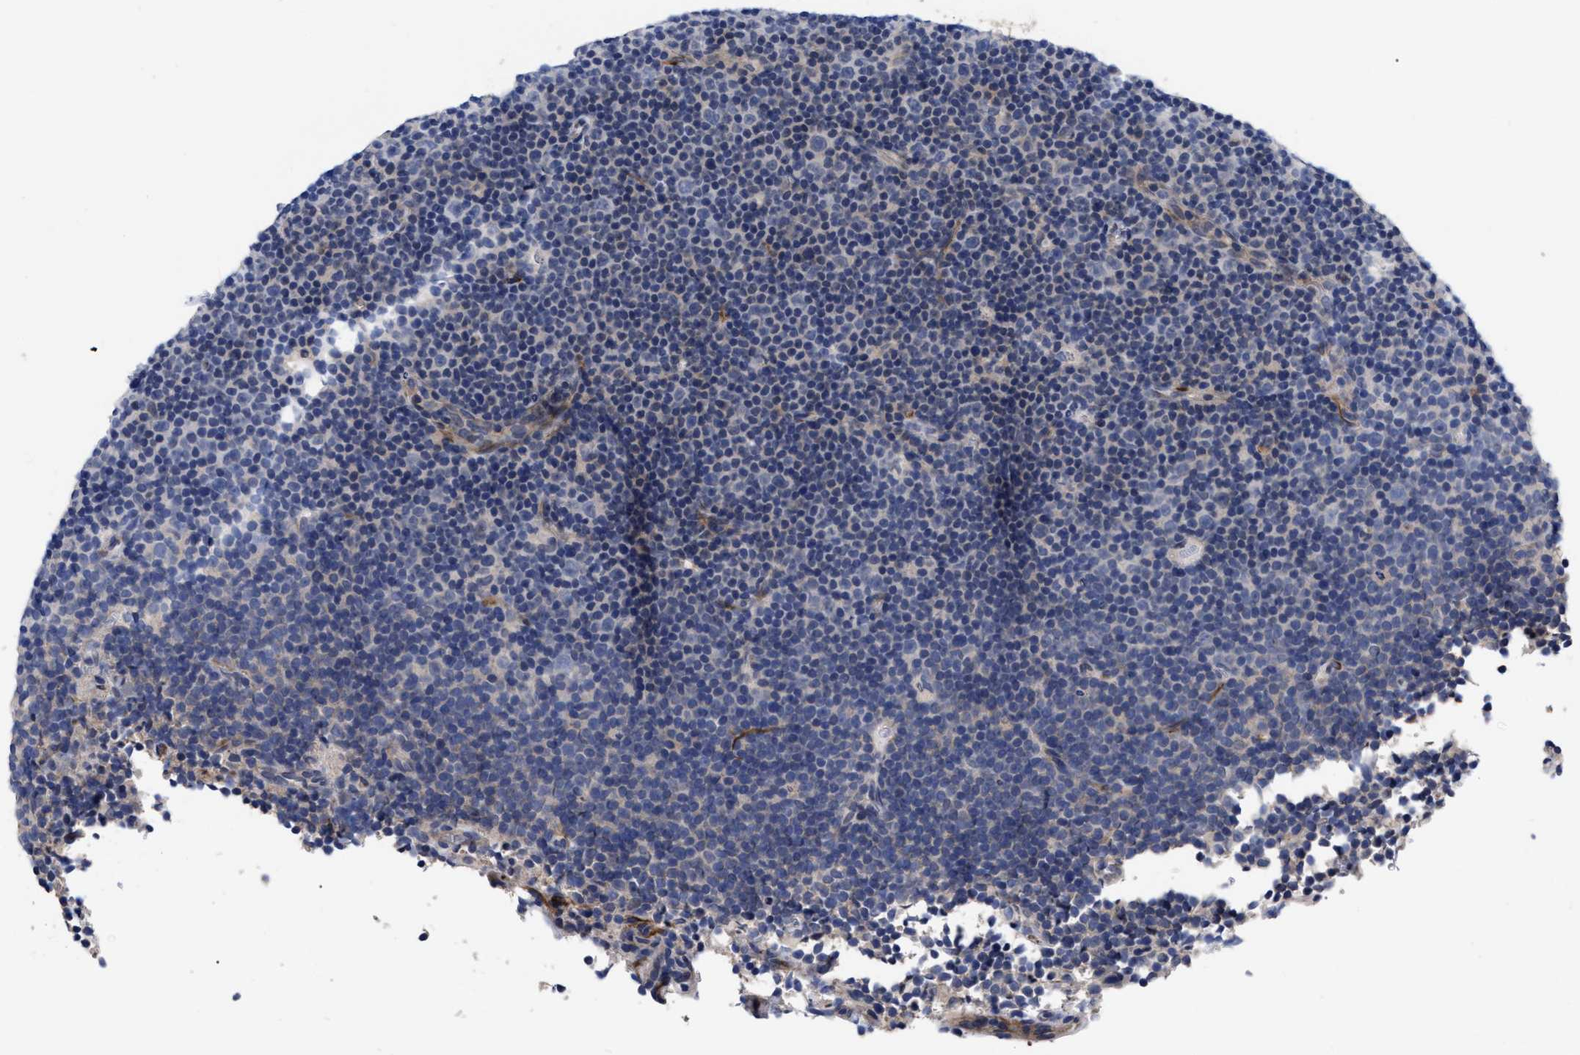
{"staining": {"intensity": "negative", "quantity": "none", "location": "none"}, "tissue": "lymphoma", "cell_type": "Tumor cells", "image_type": "cancer", "snomed": [{"axis": "morphology", "description": "Malignant lymphoma, non-Hodgkin's type, Low grade"}, {"axis": "topography", "description": "Lymph node"}], "caption": "Immunohistochemical staining of lymphoma reveals no significant expression in tumor cells. (Immunohistochemistry (ihc), brightfield microscopy, high magnification).", "gene": "CCN5", "patient": {"sex": "female", "age": 67}}